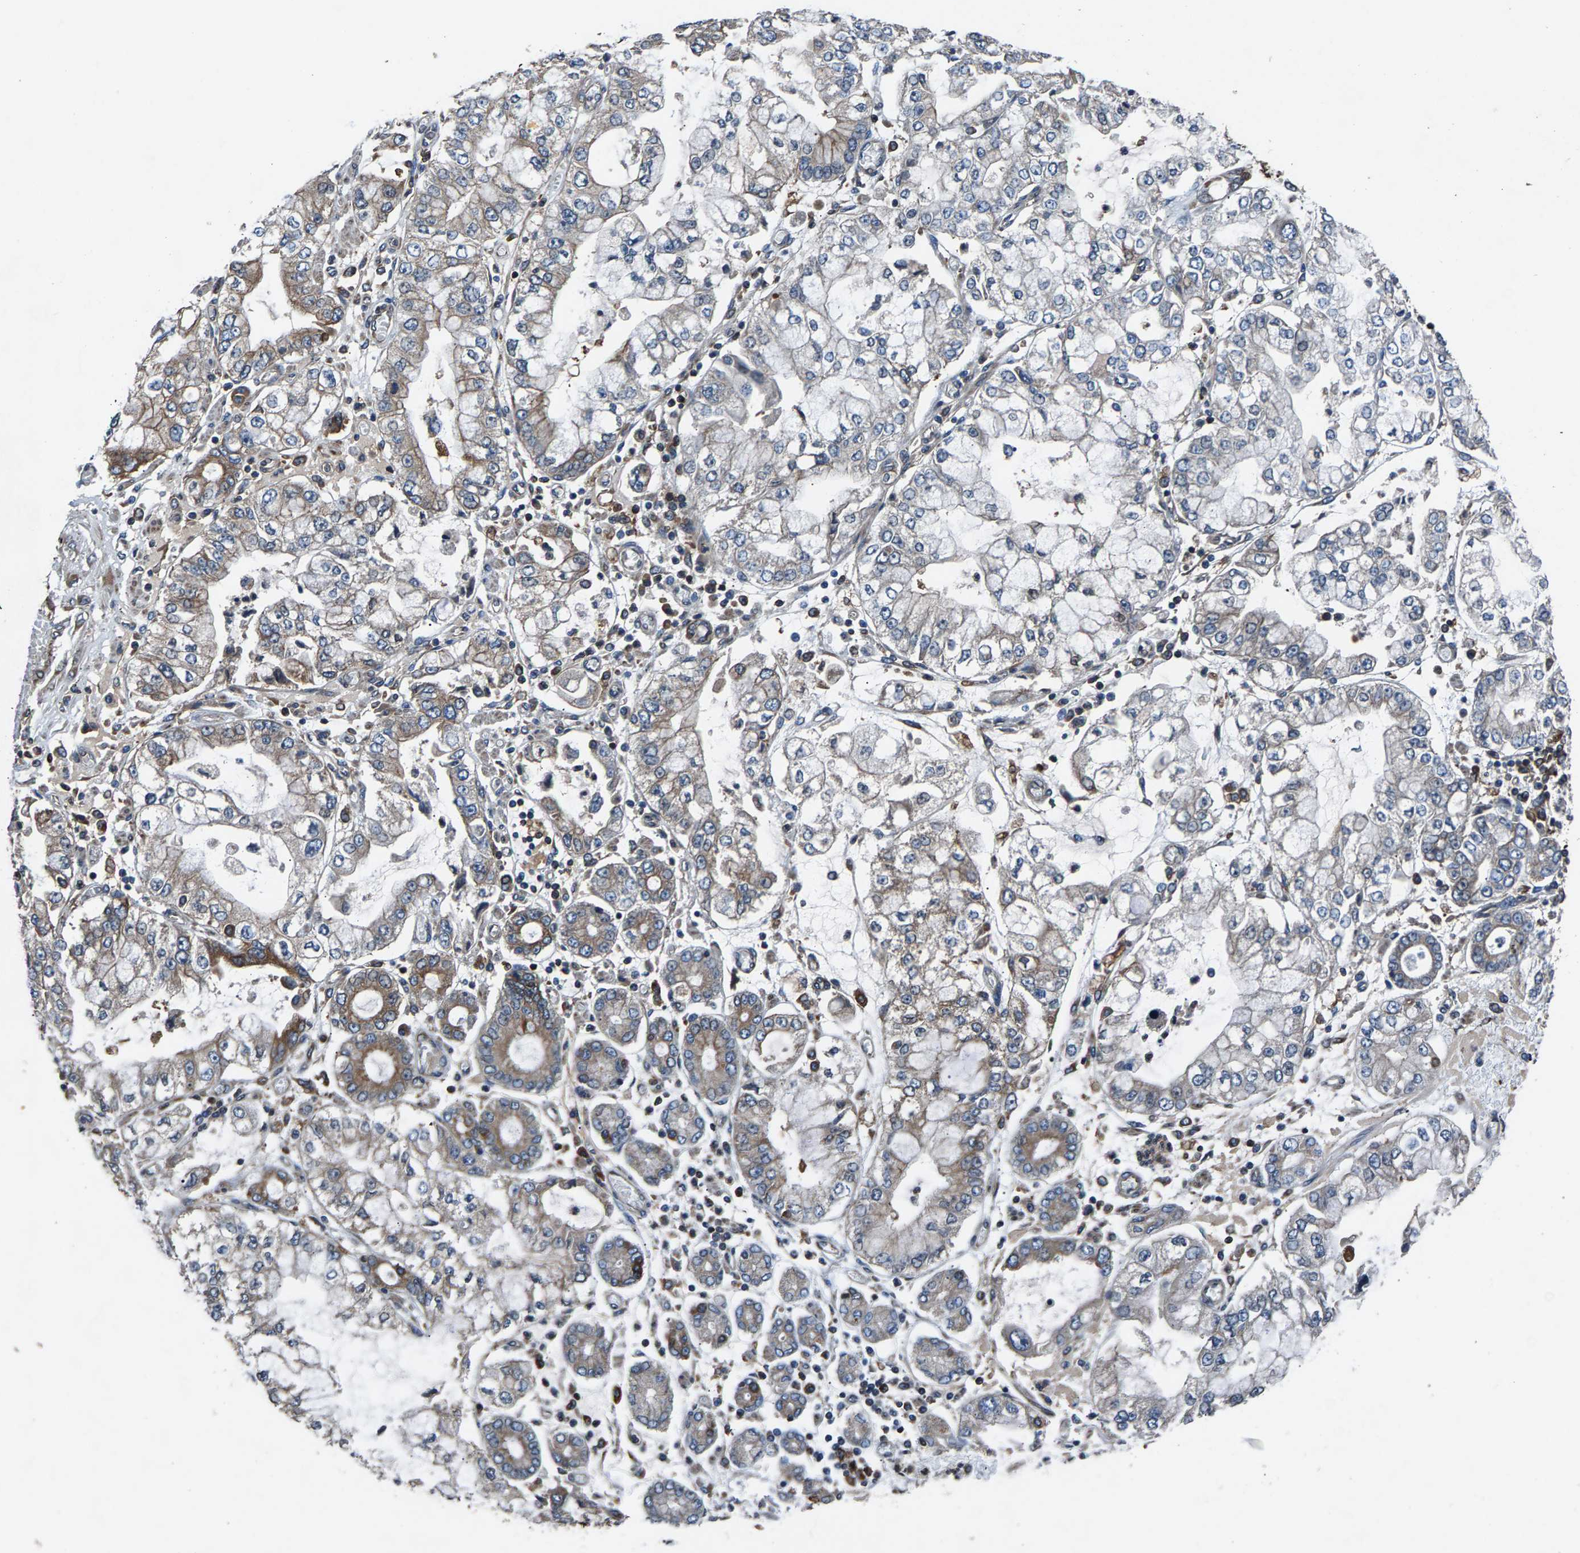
{"staining": {"intensity": "moderate", "quantity": "<25%", "location": "cytoplasmic/membranous"}, "tissue": "stomach cancer", "cell_type": "Tumor cells", "image_type": "cancer", "snomed": [{"axis": "morphology", "description": "Adenocarcinoma, NOS"}, {"axis": "topography", "description": "Stomach"}], "caption": "IHC histopathology image of human stomach cancer (adenocarcinoma) stained for a protein (brown), which shows low levels of moderate cytoplasmic/membranous staining in about <25% of tumor cells.", "gene": "LPCAT1", "patient": {"sex": "male", "age": 76}}